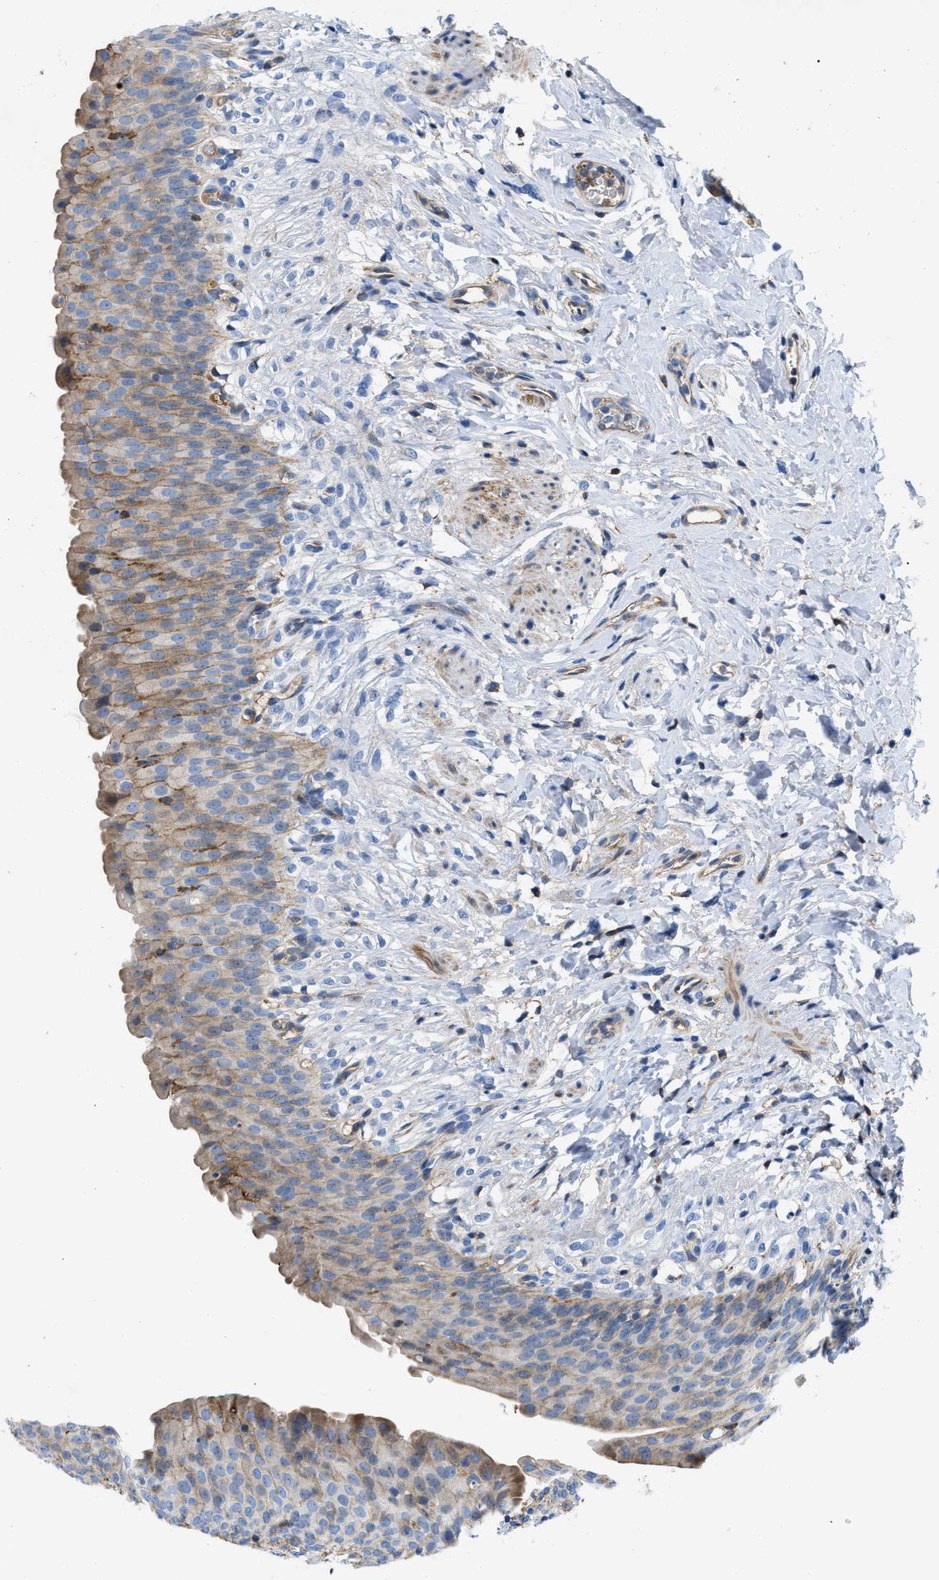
{"staining": {"intensity": "moderate", "quantity": "25%-75%", "location": "cytoplasmic/membranous"}, "tissue": "urinary bladder", "cell_type": "Urothelial cells", "image_type": "normal", "snomed": [{"axis": "morphology", "description": "Normal tissue, NOS"}, {"axis": "topography", "description": "Urinary bladder"}], "caption": "IHC (DAB (3,3'-diaminobenzidine)) staining of unremarkable human urinary bladder reveals moderate cytoplasmic/membranous protein staining in approximately 25%-75% of urothelial cells. (brown staining indicates protein expression, while blue staining denotes nuclei).", "gene": "ATP6V0D1", "patient": {"sex": "female", "age": 79}}